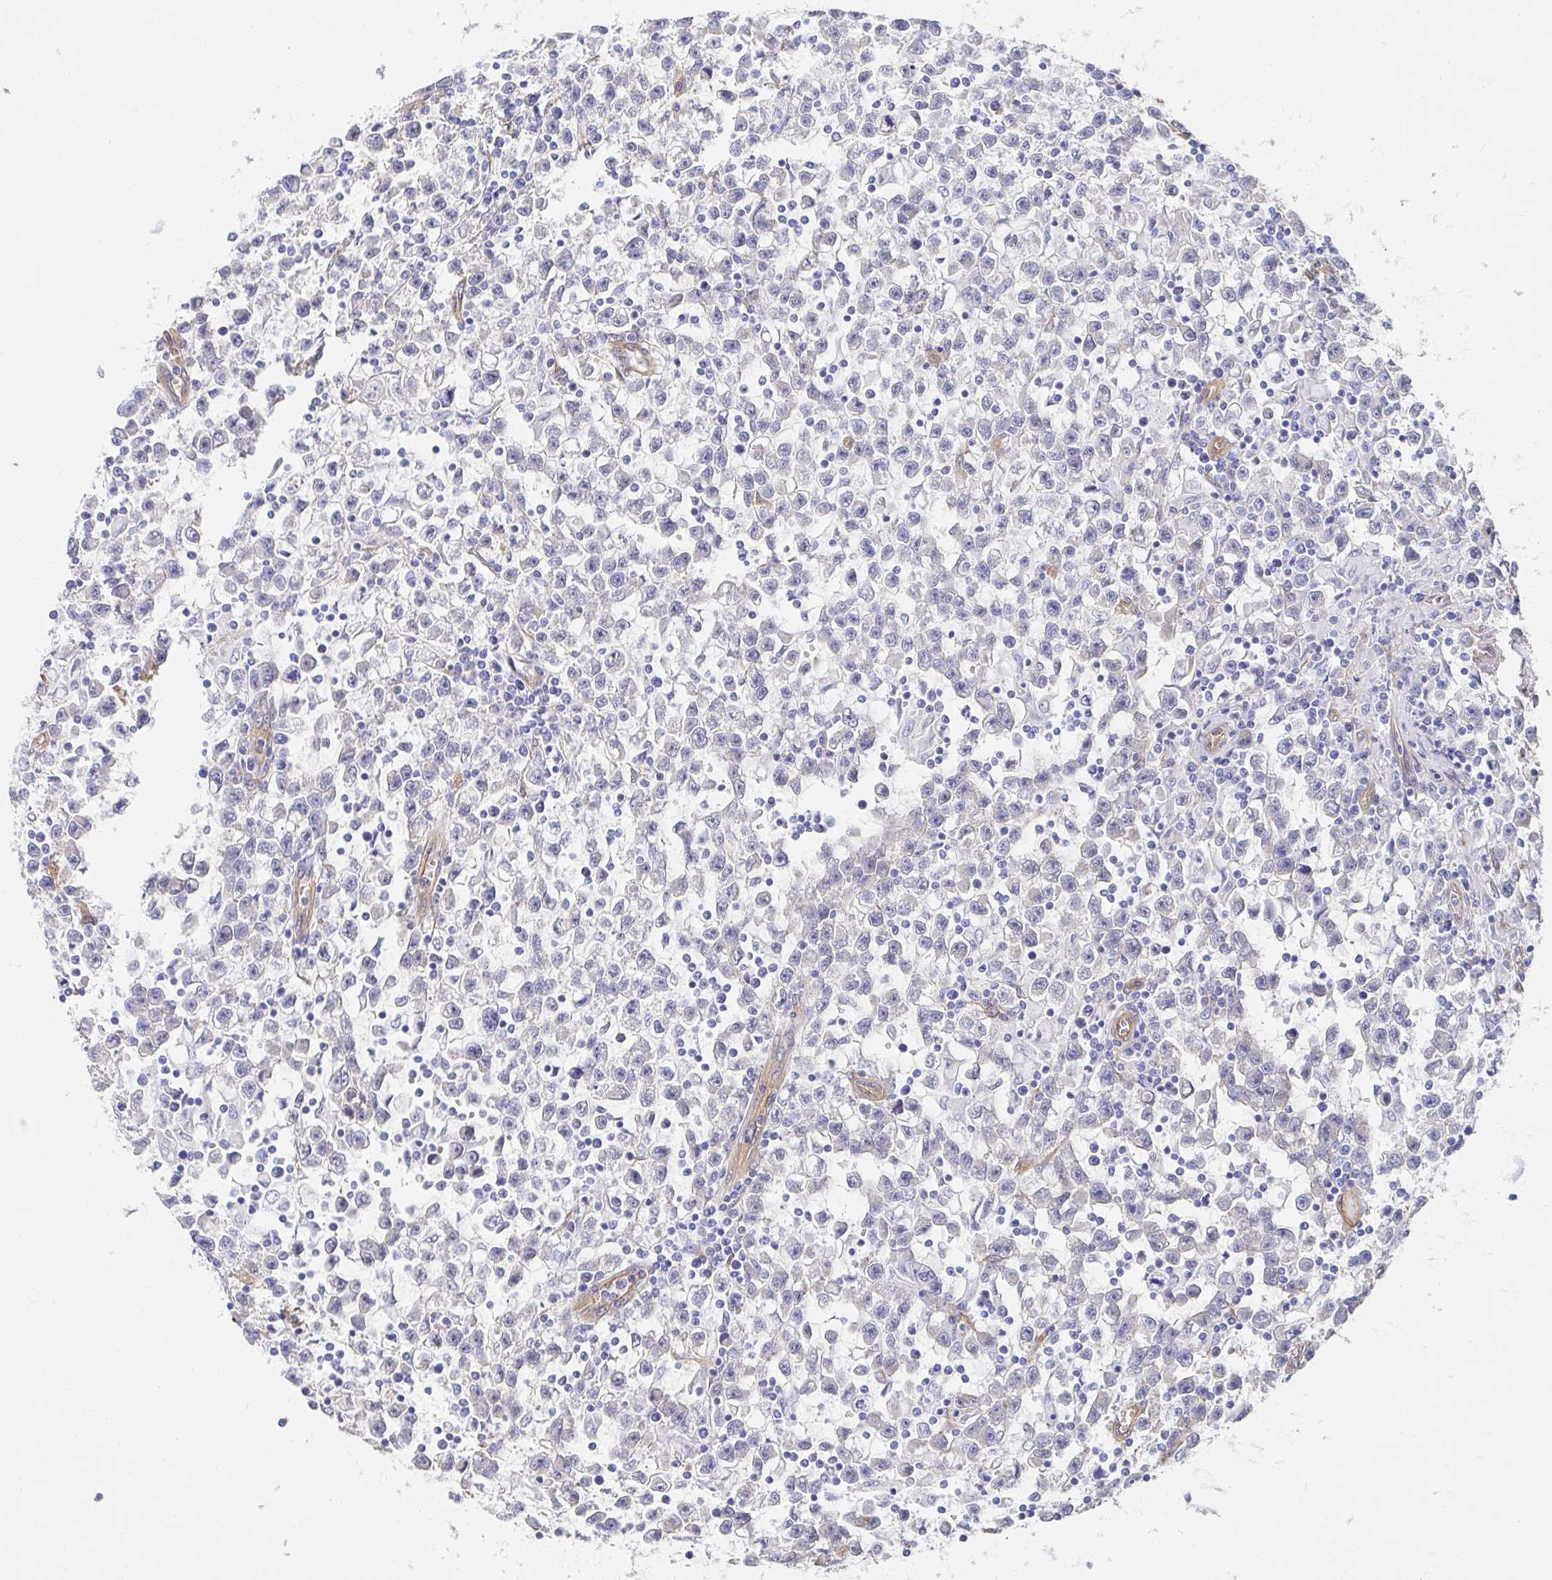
{"staining": {"intensity": "negative", "quantity": "none", "location": "none"}, "tissue": "testis cancer", "cell_type": "Tumor cells", "image_type": "cancer", "snomed": [{"axis": "morphology", "description": "Seminoma, NOS"}, {"axis": "topography", "description": "Testis"}], "caption": "Seminoma (testis) was stained to show a protein in brown. There is no significant expression in tumor cells.", "gene": "CTTN", "patient": {"sex": "male", "age": 31}}